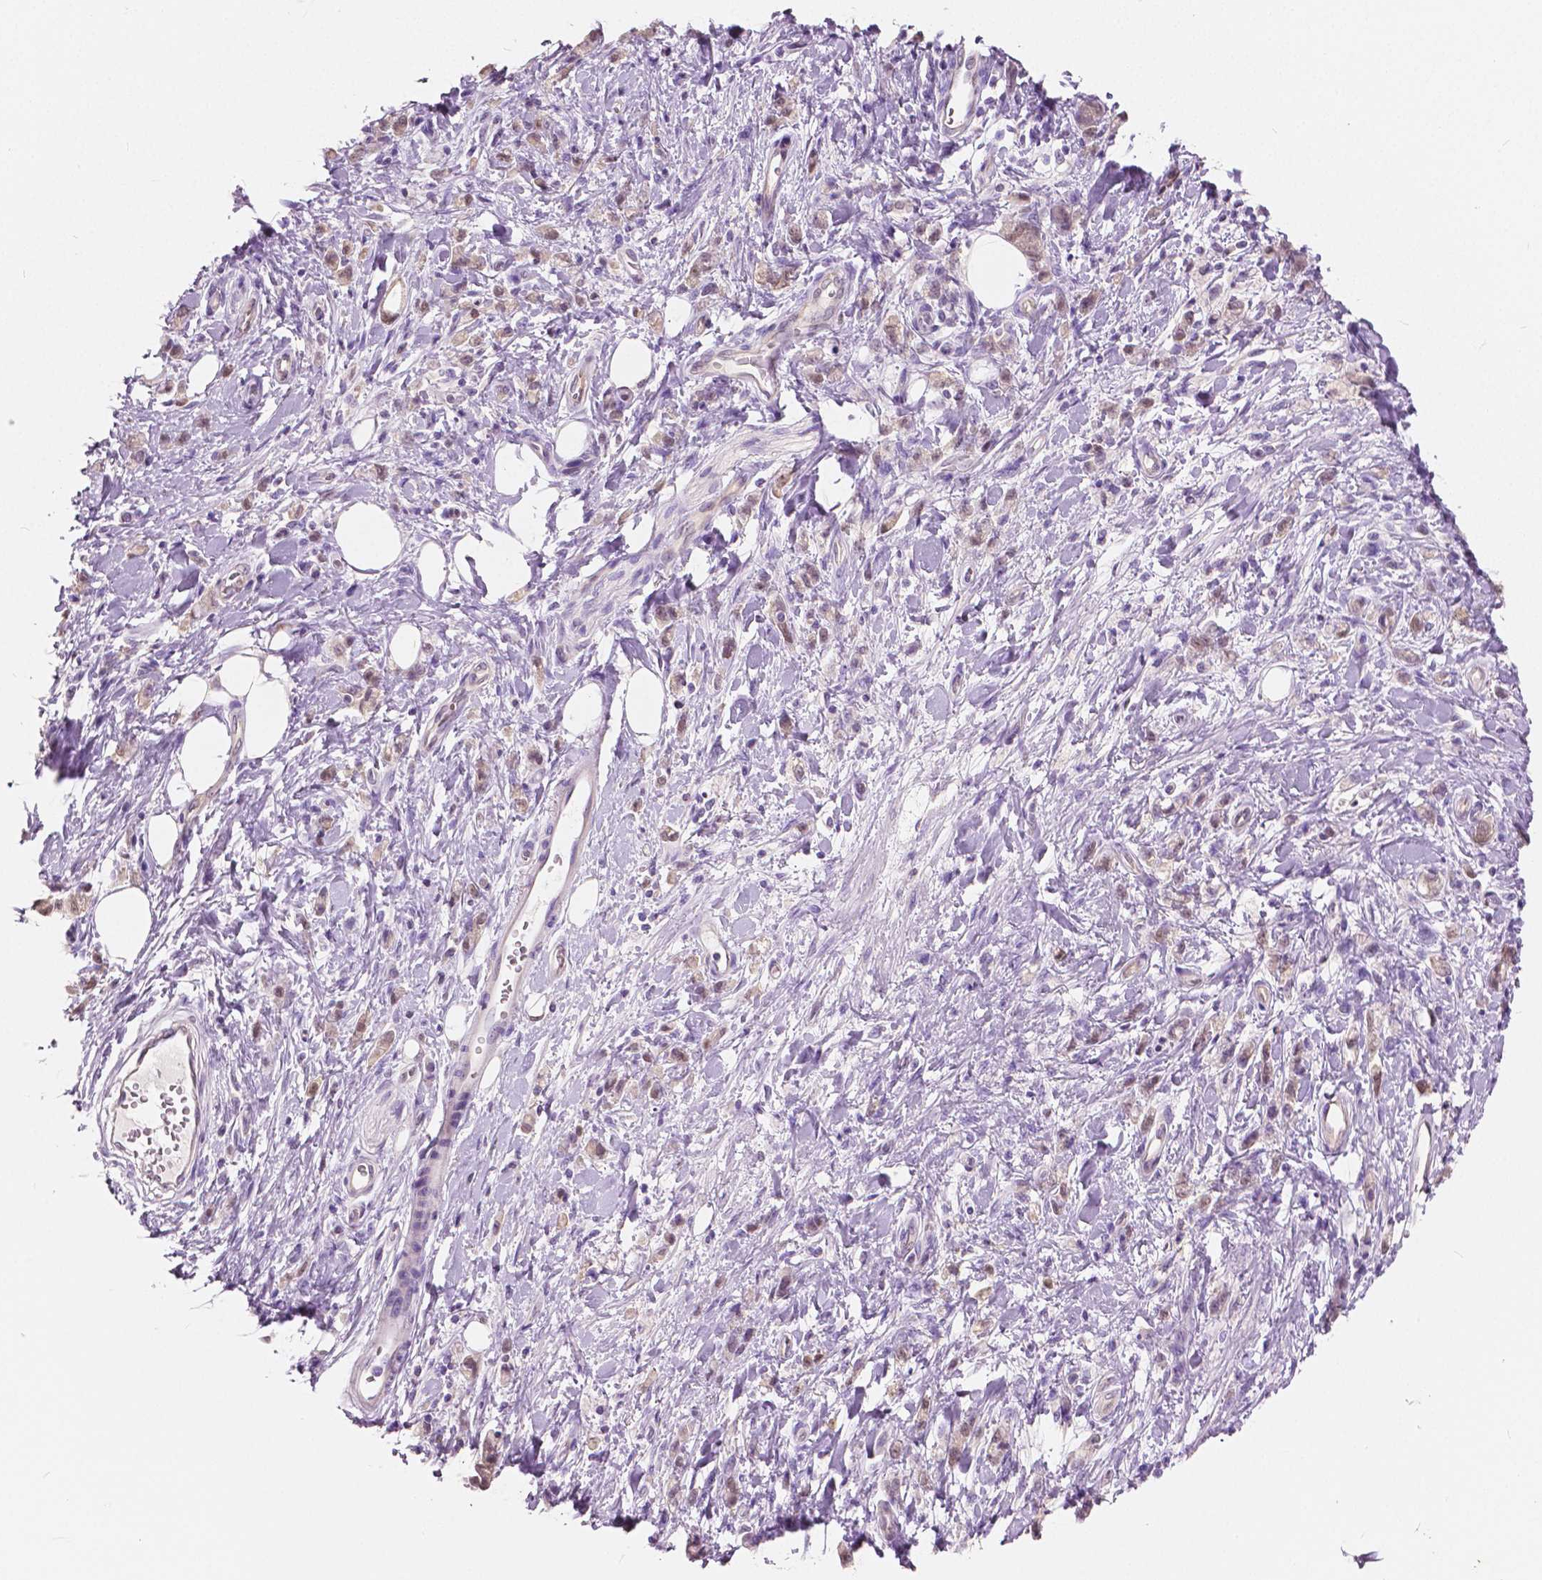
{"staining": {"intensity": "weak", "quantity": "<25%", "location": "cytoplasmic/membranous,nuclear"}, "tissue": "stomach cancer", "cell_type": "Tumor cells", "image_type": "cancer", "snomed": [{"axis": "morphology", "description": "Adenocarcinoma, NOS"}, {"axis": "topography", "description": "Stomach"}], "caption": "Protein analysis of stomach cancer (adenocarcinoma) reveals no significant expression in tumor cells.", "gene": "TKFC", "patient": {"sex": "male", "age": 77}}